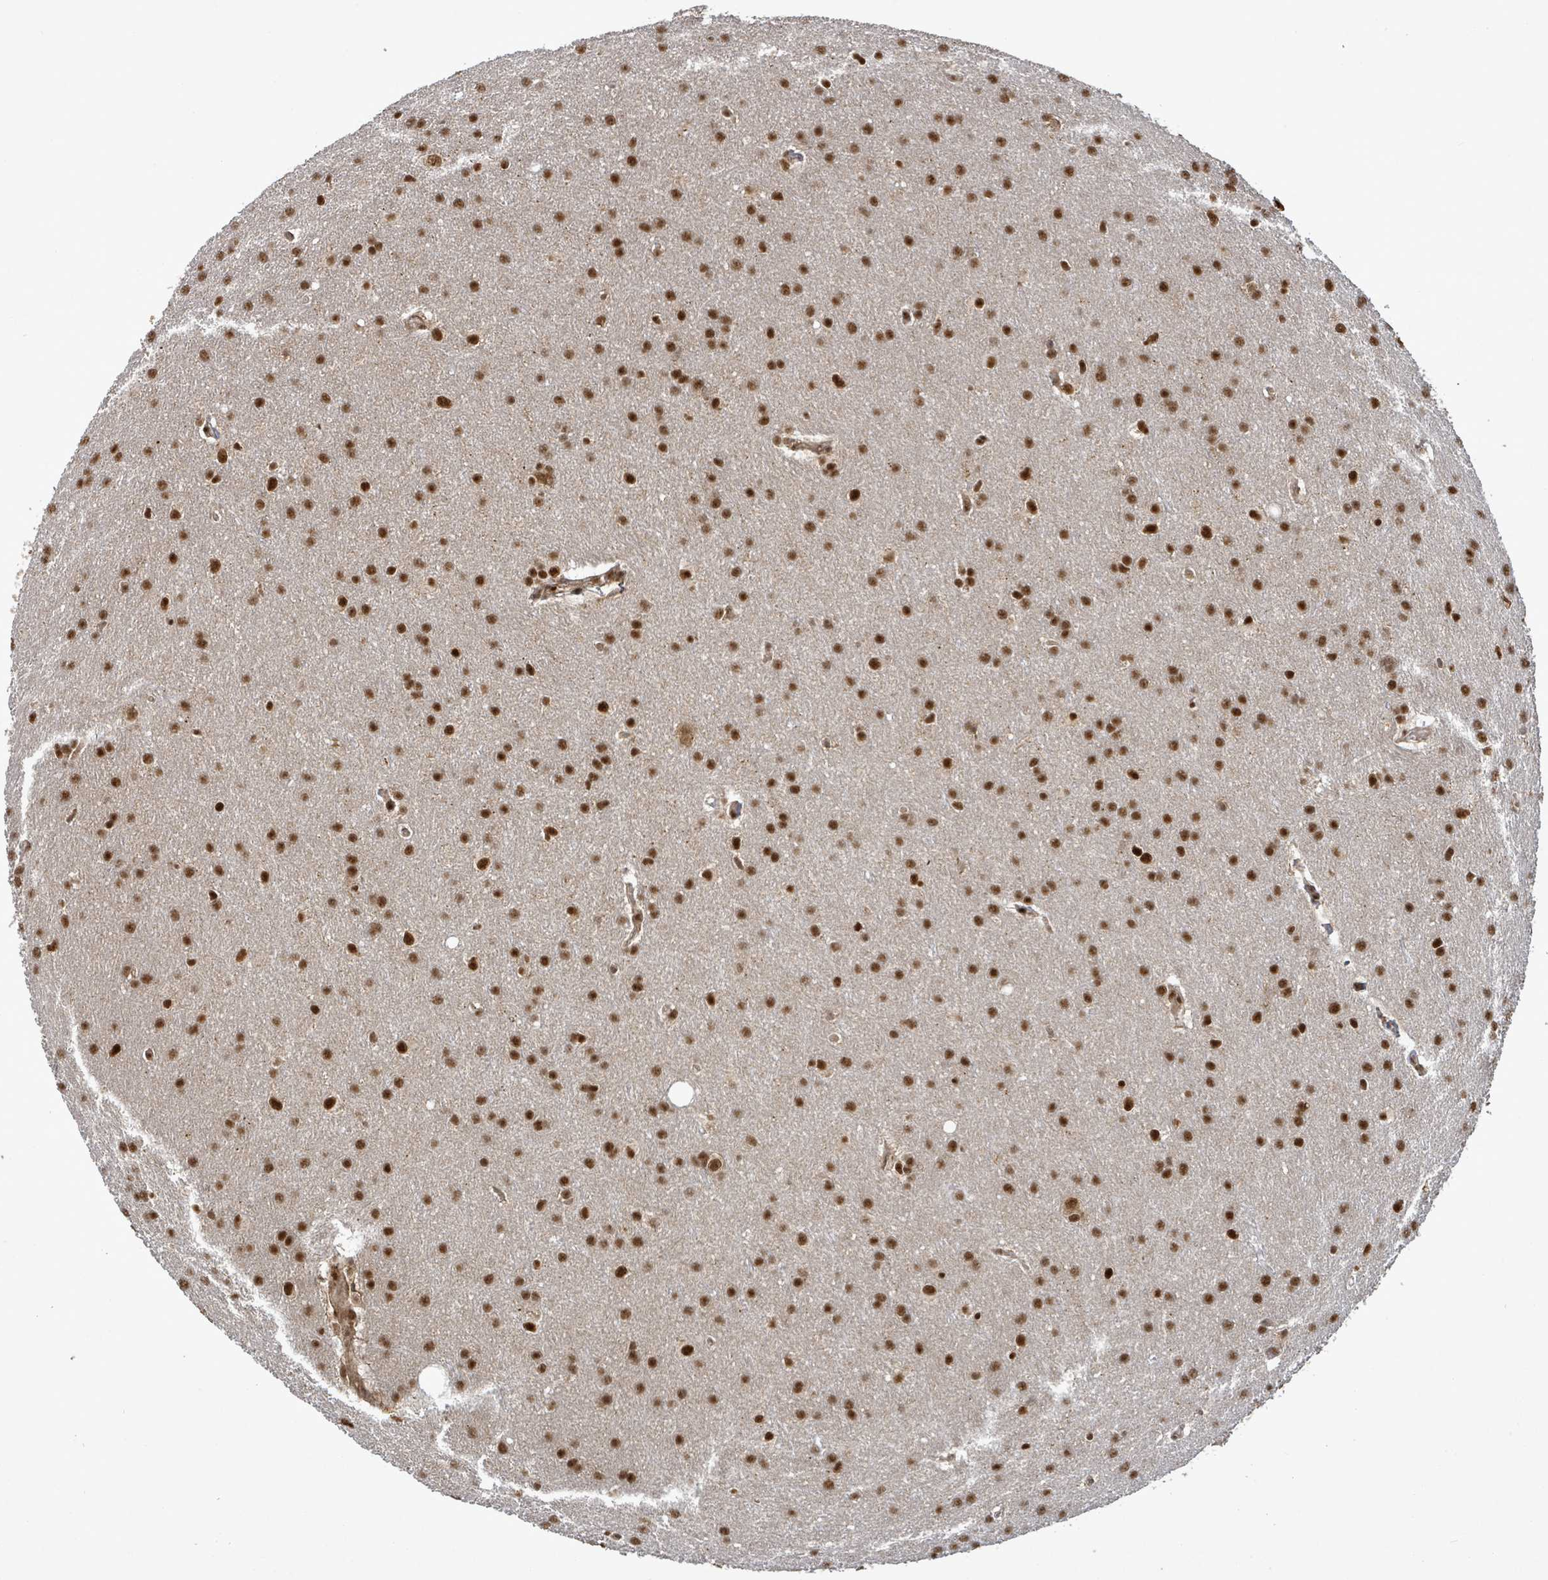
{"staining": {"intensity": "moderate", "quantity": ">75%", "location": "nuclear"}, "tissue": "glioma", "cell_type": "Tumor cells", "image_type": "cancer", "snomed": [{"axis": "morphology", "description": "Glioma, malignant, Low grade"}, {"axis": "topography", "description": "Brain"}], "caption": "Immunohistochemical staining of malignant glioma (low-grade) shows moderate nuclear protein positivity in approximately >75% of tumor cells.", "gene": "PATZ1", "patient": {"sex": "female", "age": 32}}